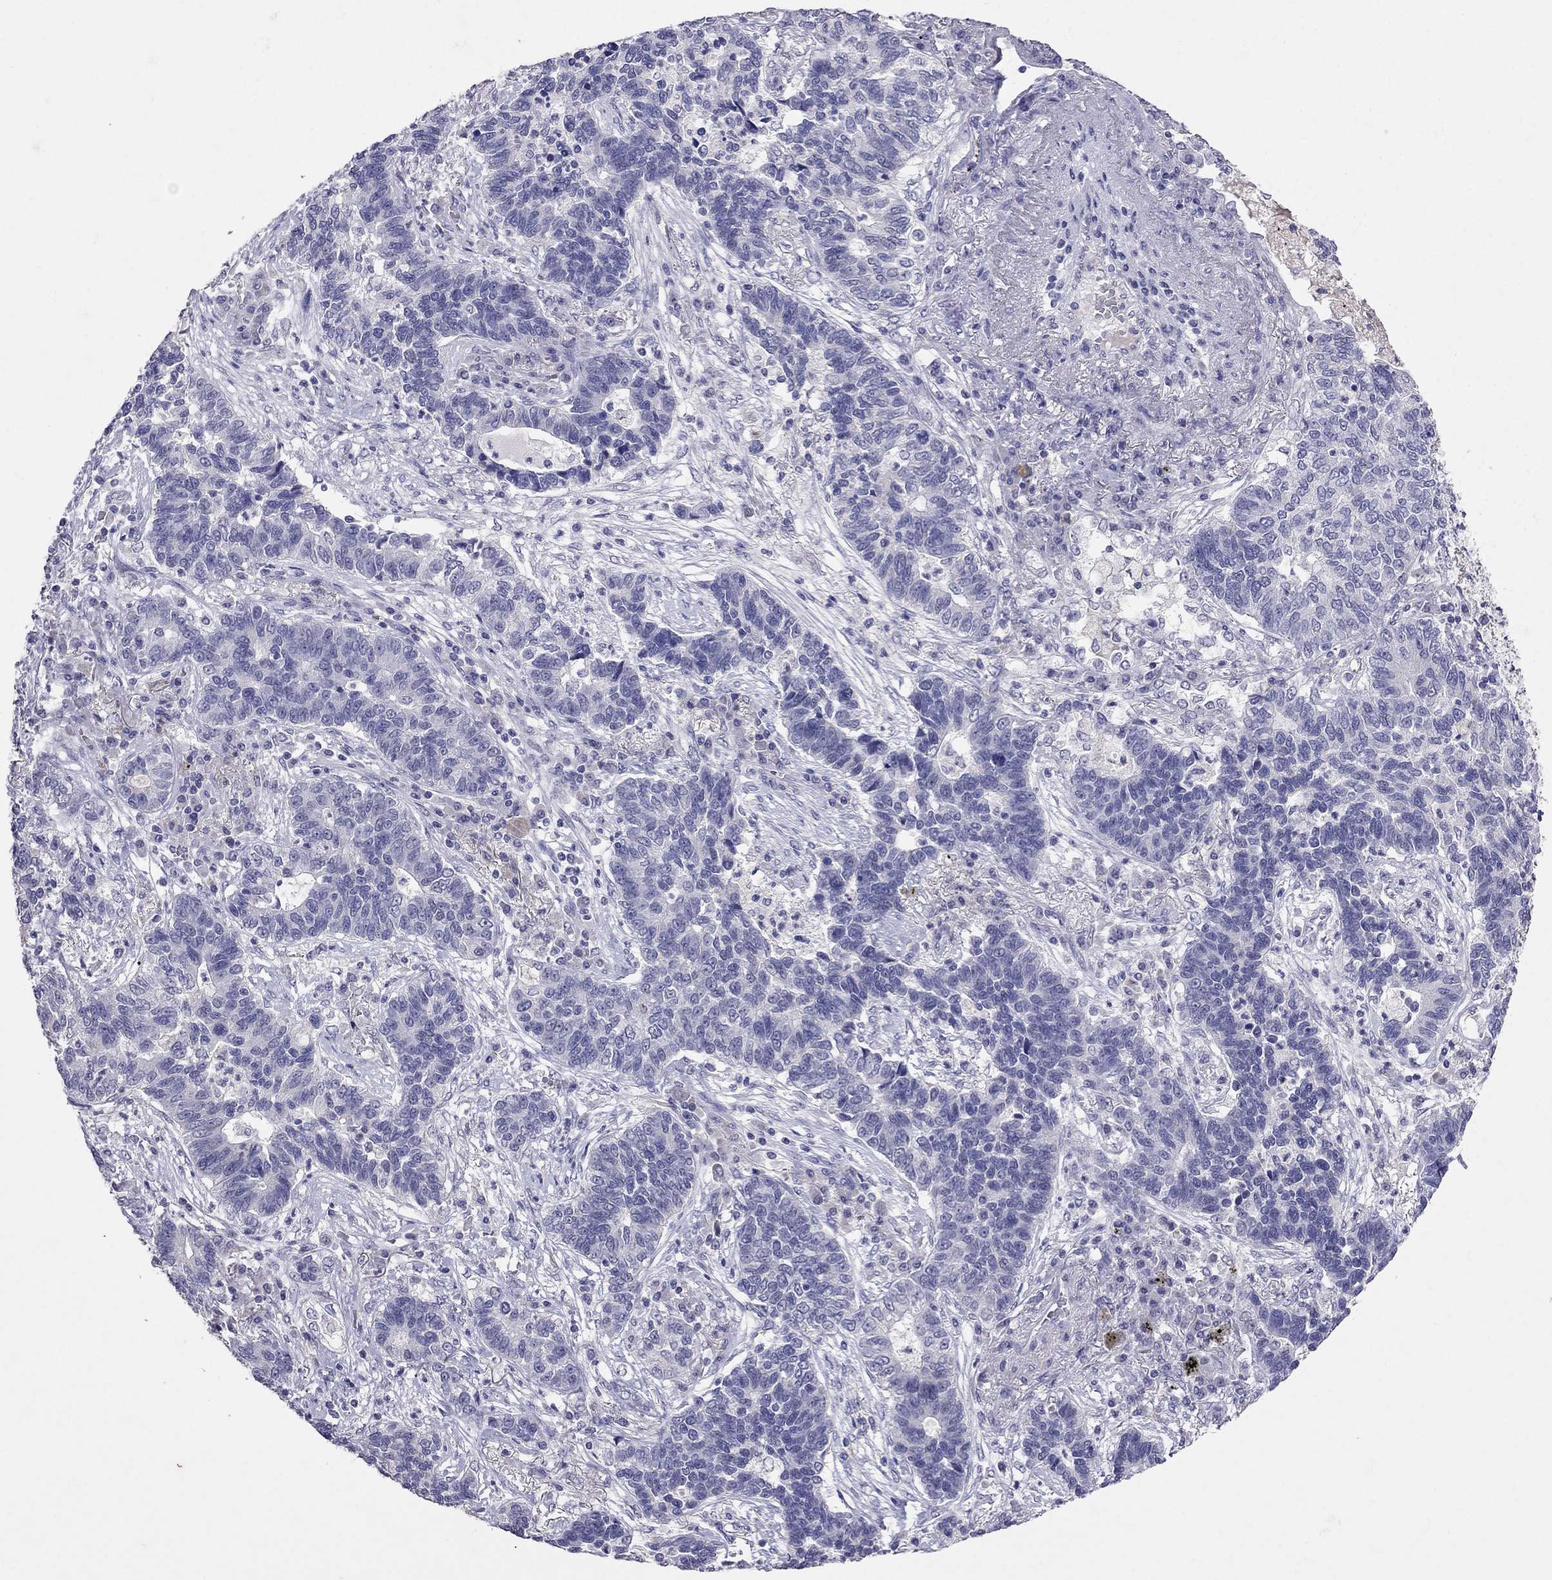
{"staining": {"intensity": "negative", "quantity": "none", "location": "none"}, "tissue": "lung cancer", "cell_type": "Tumor cells", "image_type": "cancer", "snomed": [{"axis": "morphology", "description": "Adenocarcinoma, NOS"}, {"axis": "topography", "description": "Lung"}], "caption": "There is no significant staining in tumor cells of lung cancer.", "gene": "FST", "patient": {"sex": "female", "age": 57}}